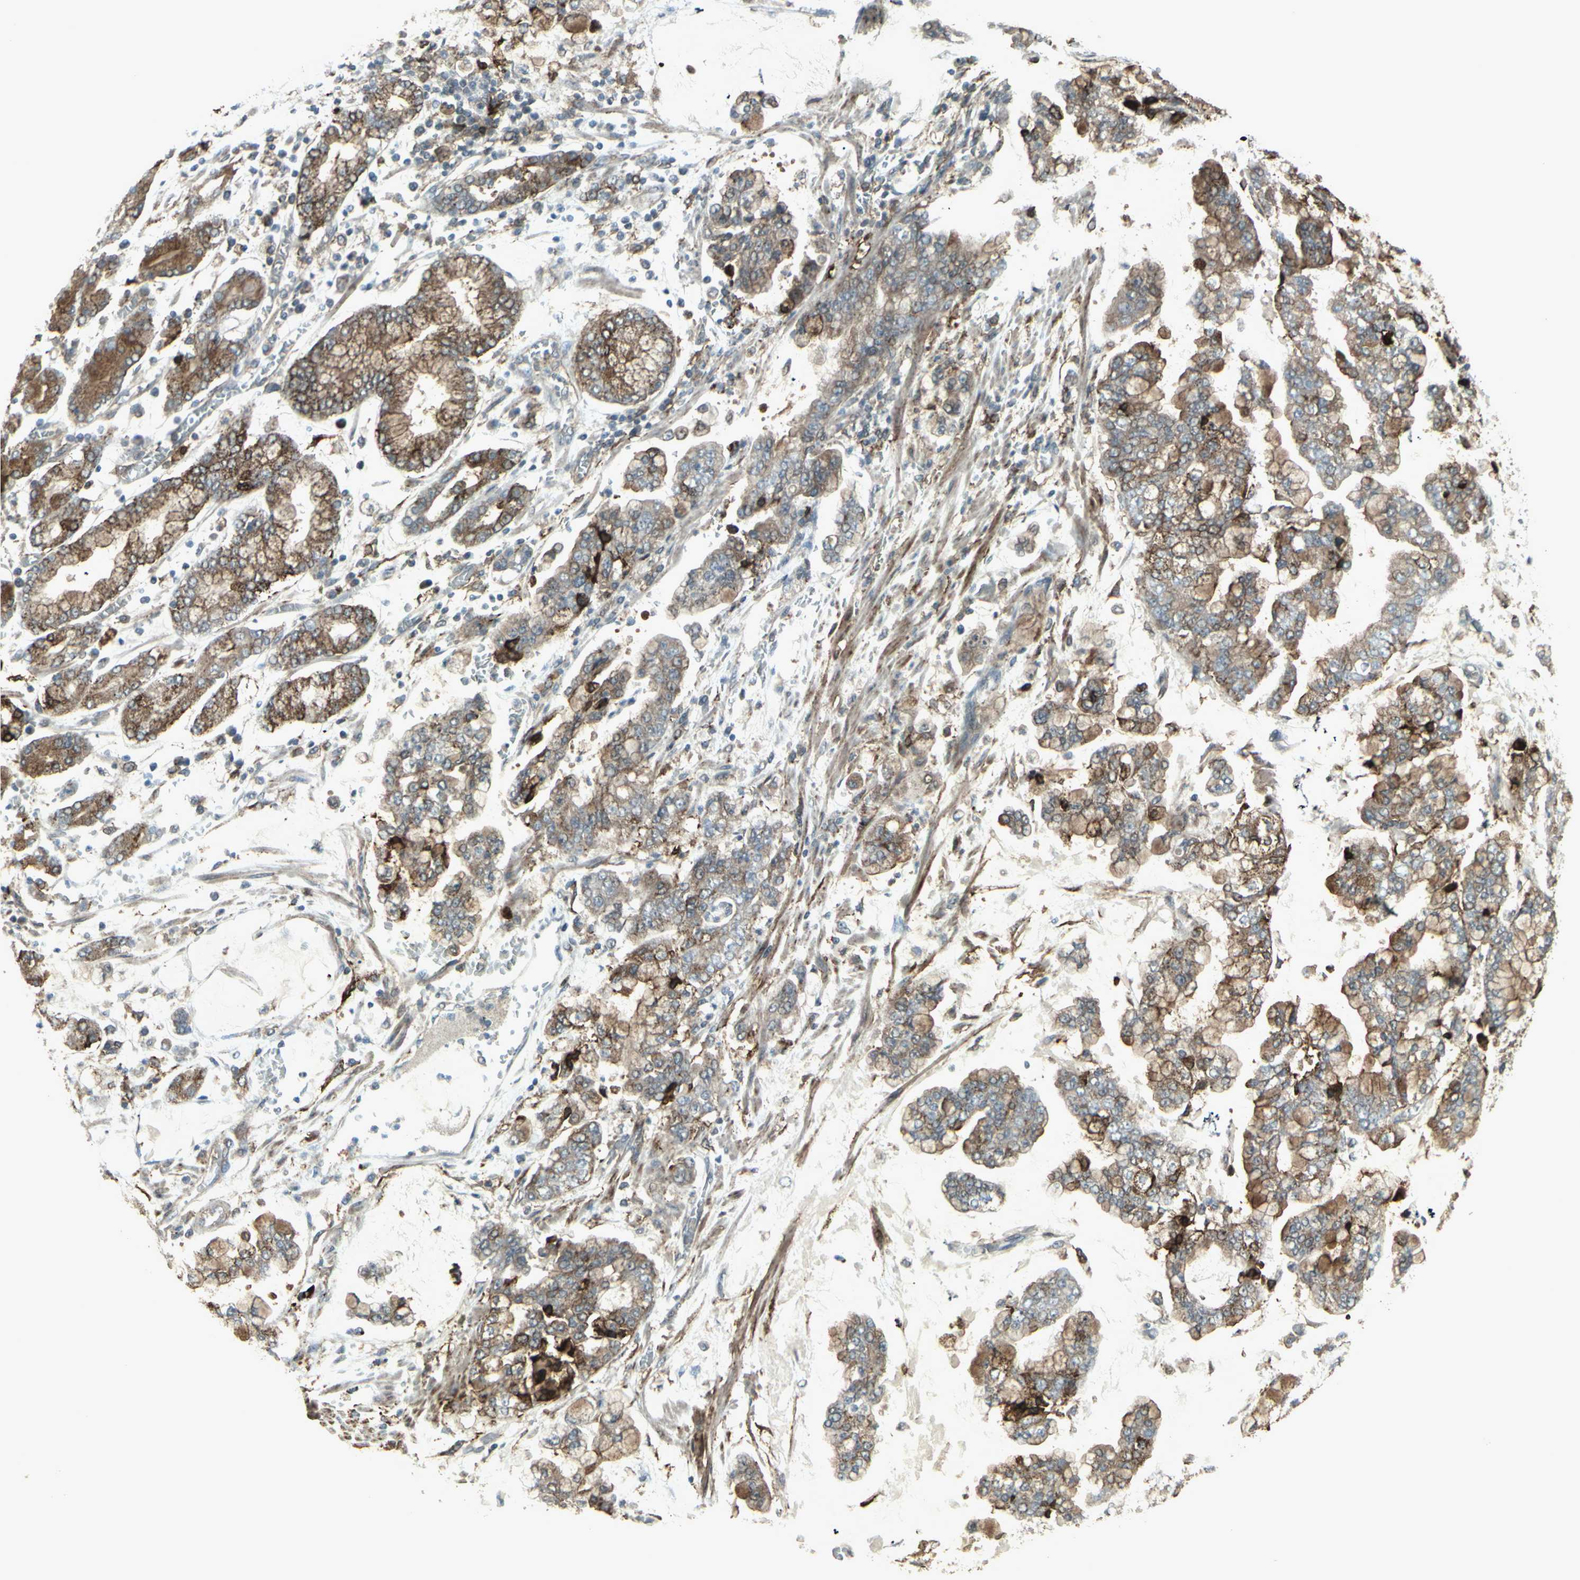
{"staining": {"intensity": "moderate", "quantity": ">75%", "location": "cytoplasmic/membranous"}, "tissue": "stomach cancer", "cell_type": "Tumor cells", "image_type": "cancer", "snomed": [{"axis": "morphology", "description": "Normal tissue, NOS"}, {"axis": "morphology", "description": "Adenocarcinoma, NOS"}, {"axis": "topography", "description": "Stomach, upper"}, {"axis": "topography", "description": "Stomach"}], "caption": "A histopathology image of stomach cancer (adenocarcinoma) stained for a protein shows moderate cytoplasmic/membranous brown staining in tumor cells.", "gene": "SMO", "patient": {"sex": "male", "age": 76}}